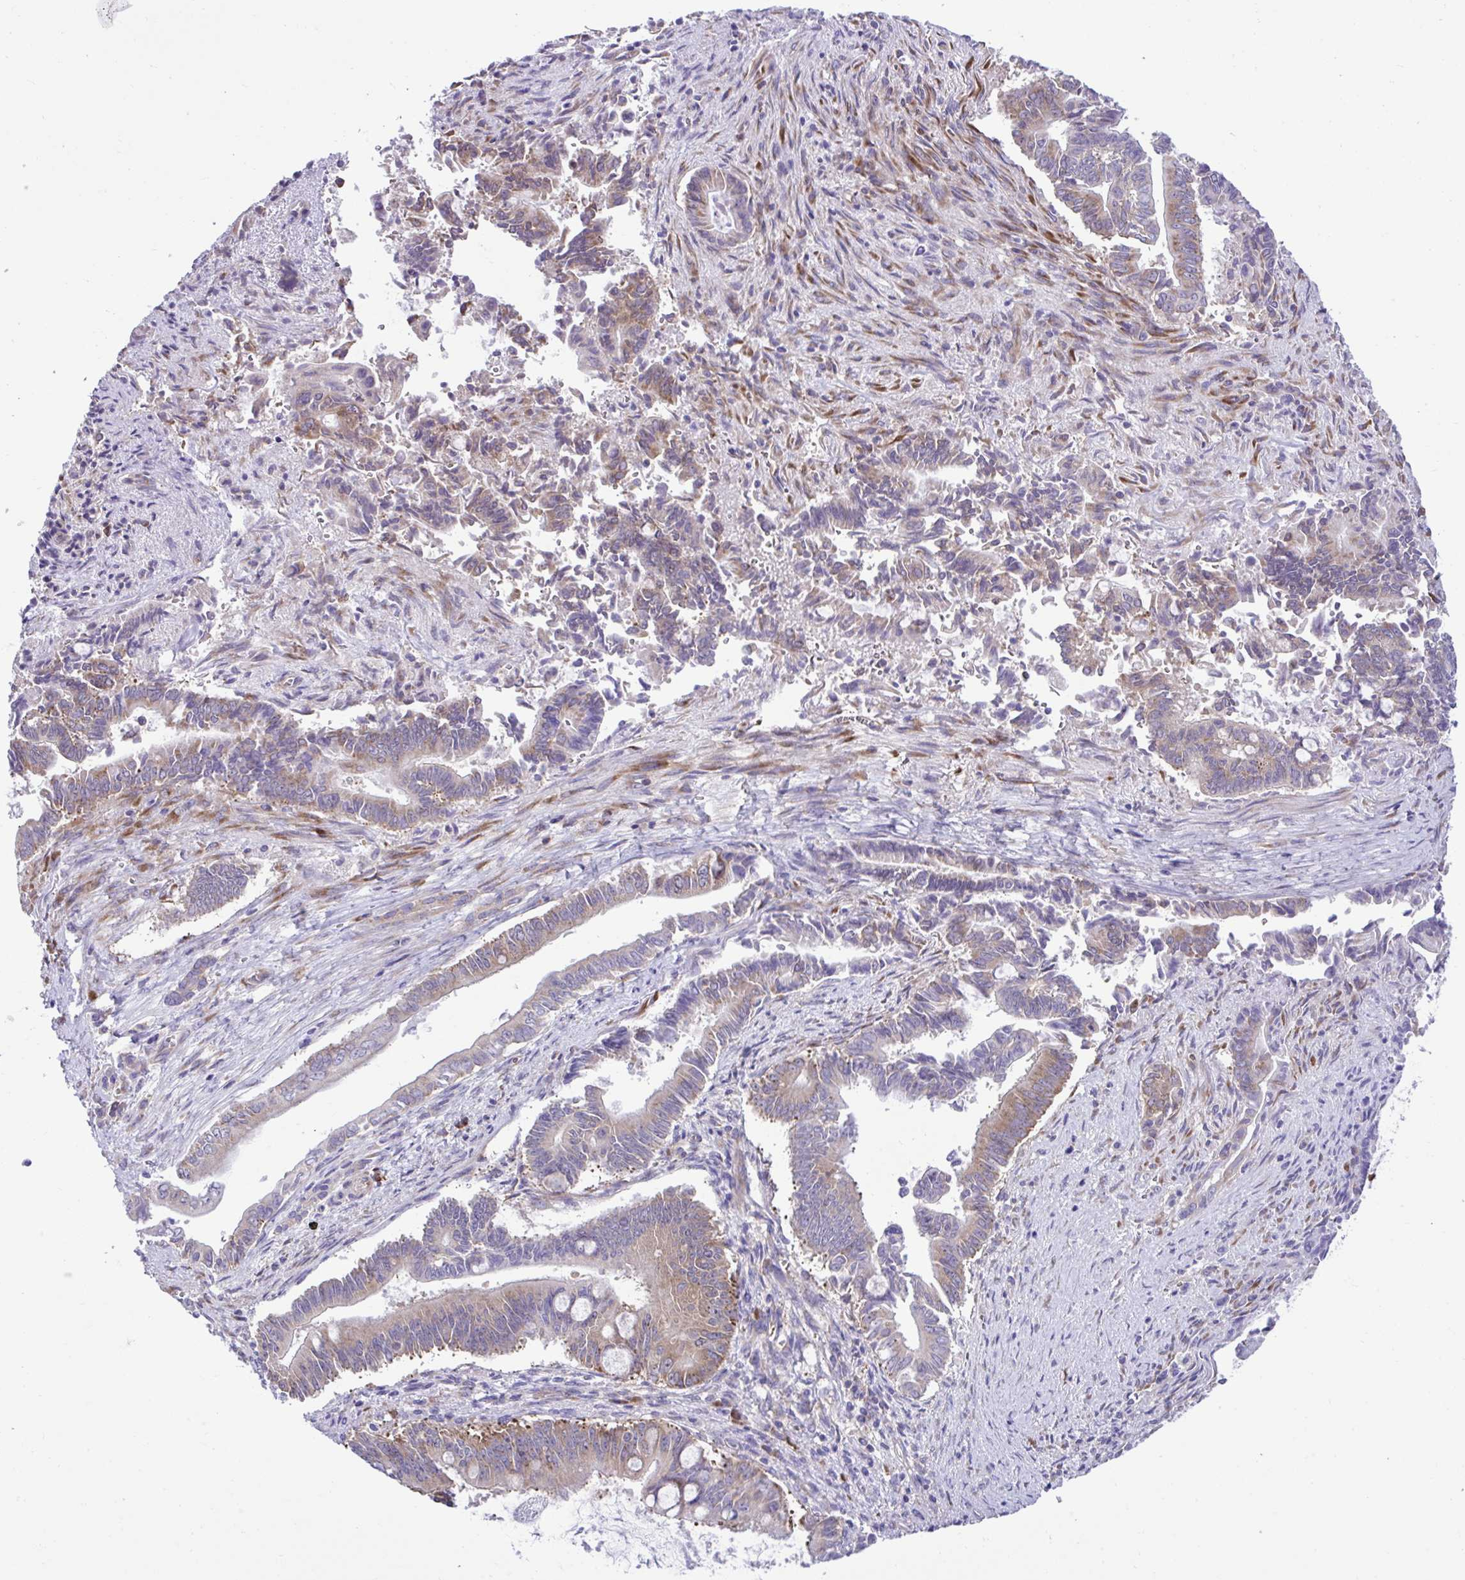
{"staining": {"intensity": "moderate", "quantity": "25%-75%", "location": "cytoplasmic/membranous"}, "tissue": "pancreatic cancer", "cell_type": "Tumor cells", "image_type": "cancer", "snomed": [{"axis": "morphology", "description": "Adenocarcinoma, NOS"}, {"axis": "topography", "description": "Pancreas"}], "caption": "Pancreatic cancer (adenocarcinoma) stained with a brown dye demonstrates moderate cytoplasmic/membranous positive expression in approximately 25%-75% of tumor cells.", "gene": "RPL7", "patient": {"sex": "male", "age": 68}}